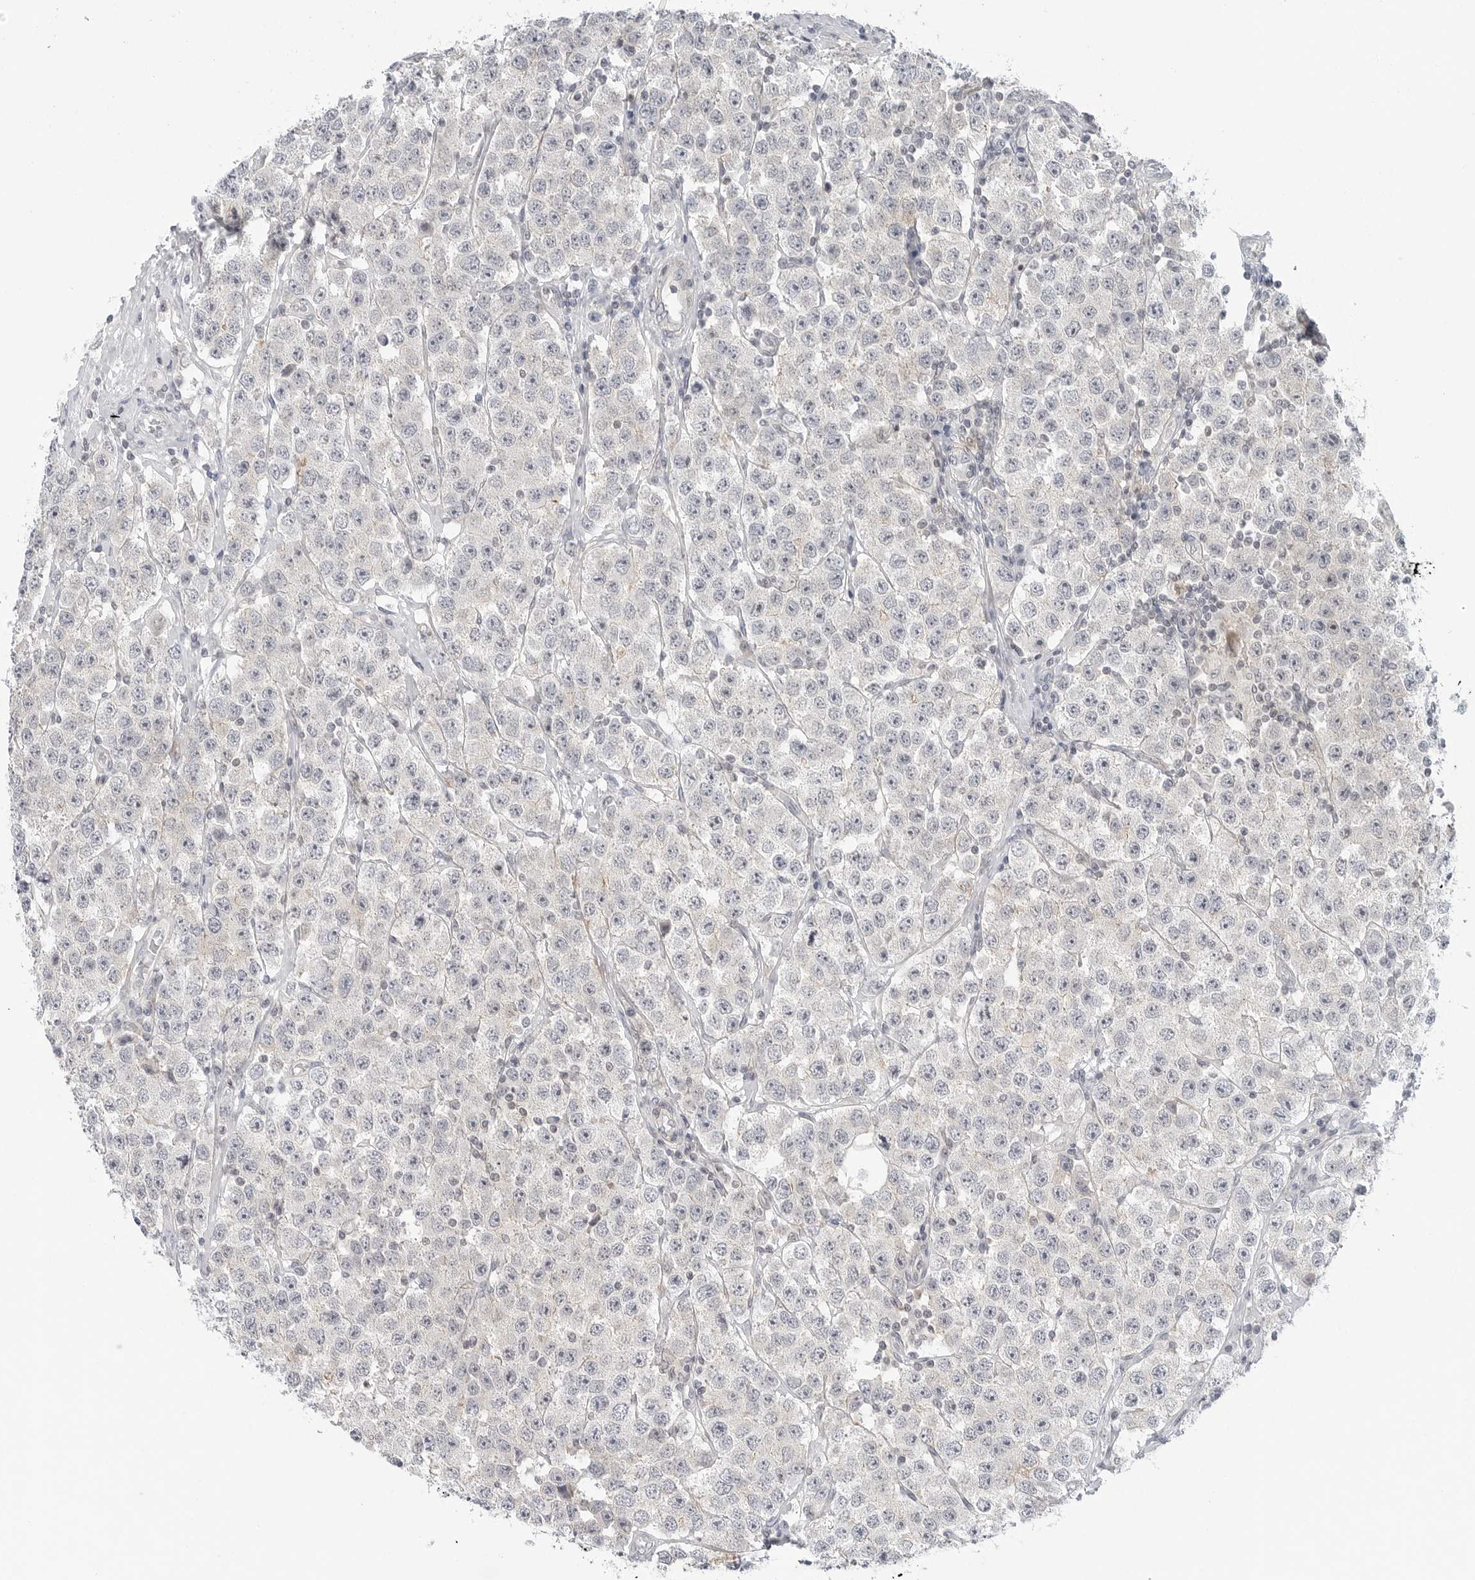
{"staining": {"intensity": "negative", "quantity": "none", "location": "none"}, "tissue": "testis cancer", "cell_type": "Tumor cells", "image_type": "cancer", "snomed": [{"axis": "morphology", "description": "Seminoma, NOS"}, {"axis": "topography", "description": "Testis"}], "caption": "The IHC histopathology image has no significant positivity in tumor cells of testis cancer tissue.", "gene": "STXBP3", "patient": {"sex": "male", "age": 28}}